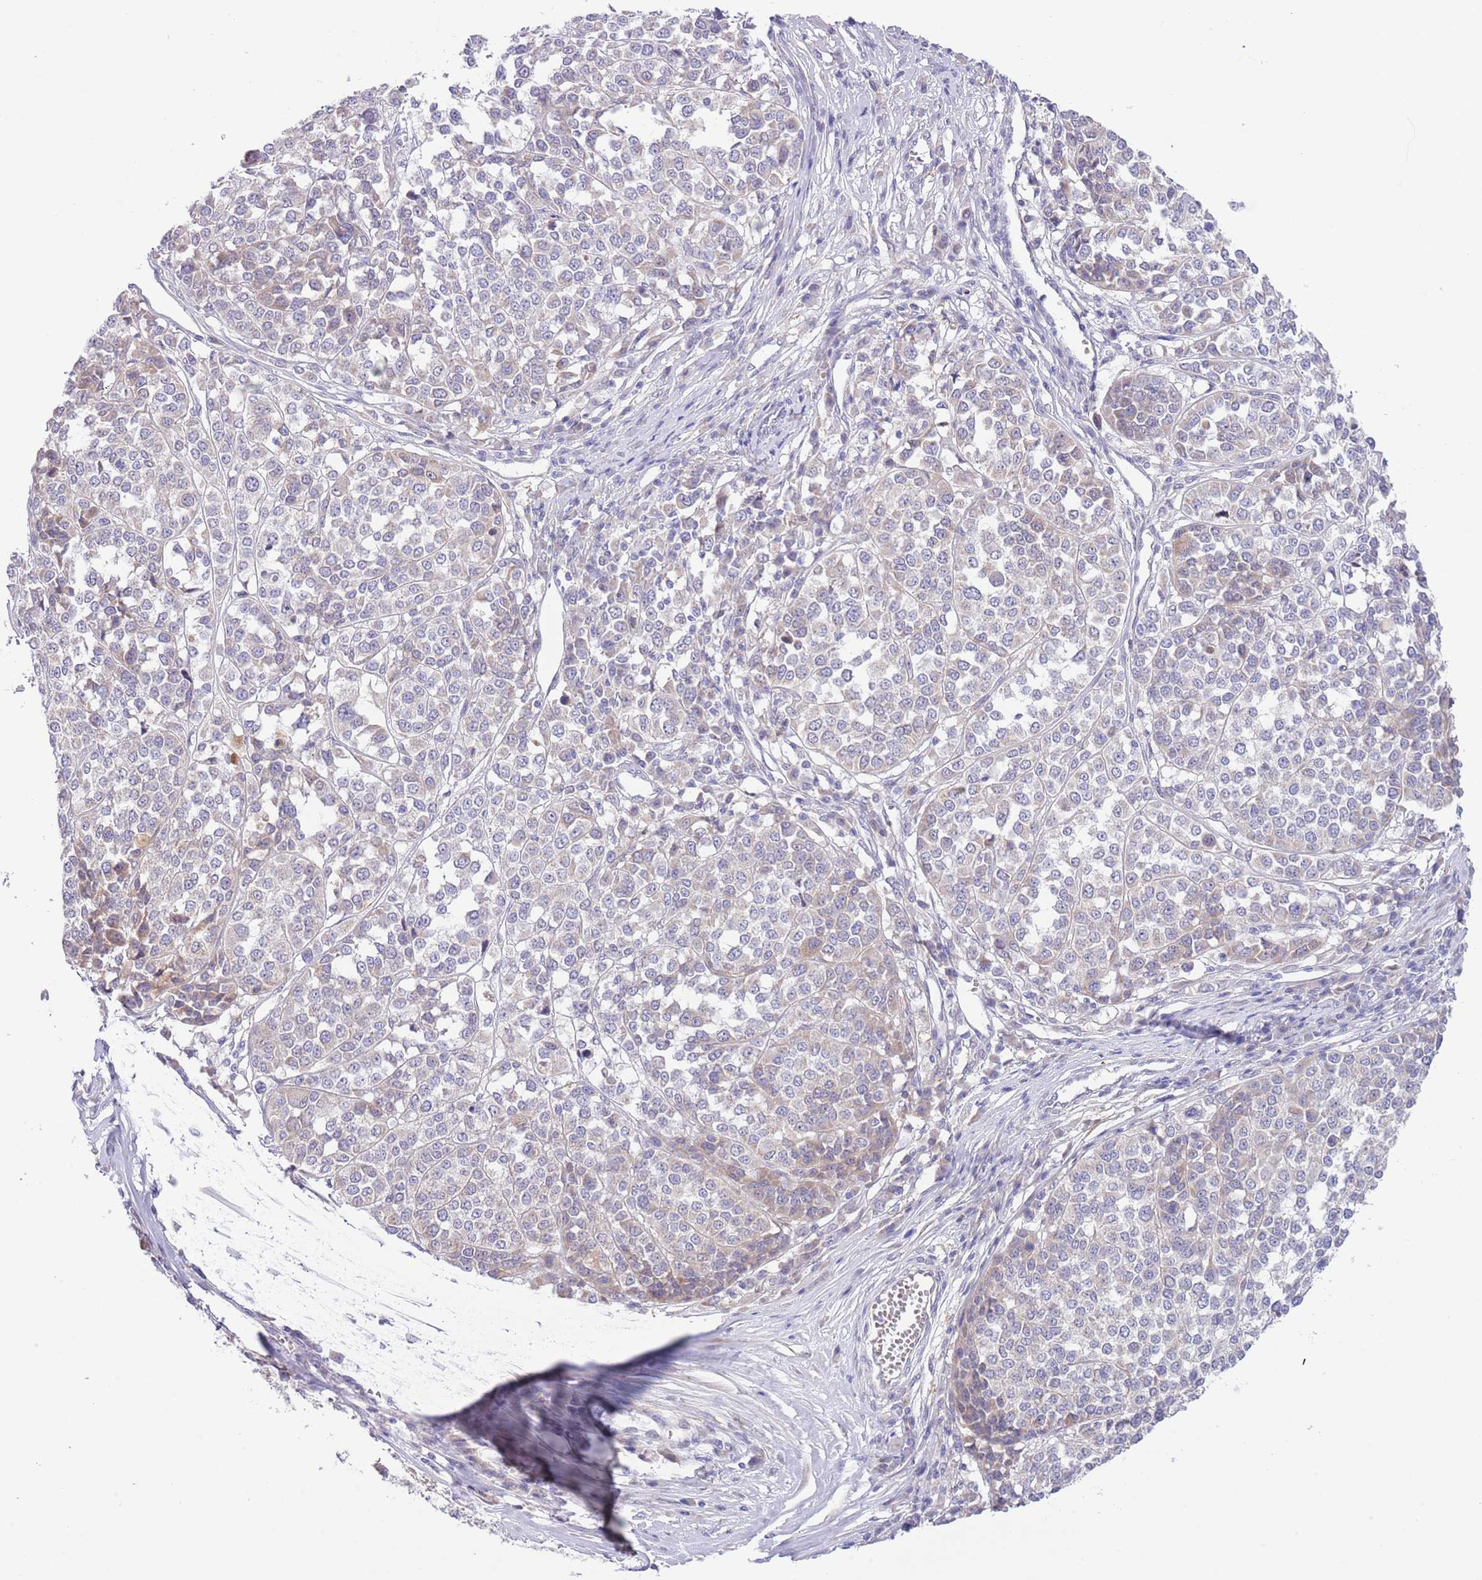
{"staining": {"intensity": "negative", "quantity": "none", "location": "none"}, "tissue": "melanoma", "cell_type": "Tumor cells", "image_type": "cancer", "snomed": [{"axis": "morphology", "description": "Malignant melanoma, Metastatic site"}, {"axis": "topography", "description": "Lymph node"}], "caption": "High power microscopy image of an immunohistochemistry (IHC) image of malignant melanoma (metastatic site), revealing no significant expression in tumor cells.", "gene": "AP1S2", "patient": {"sex": "male", "age": 44}}